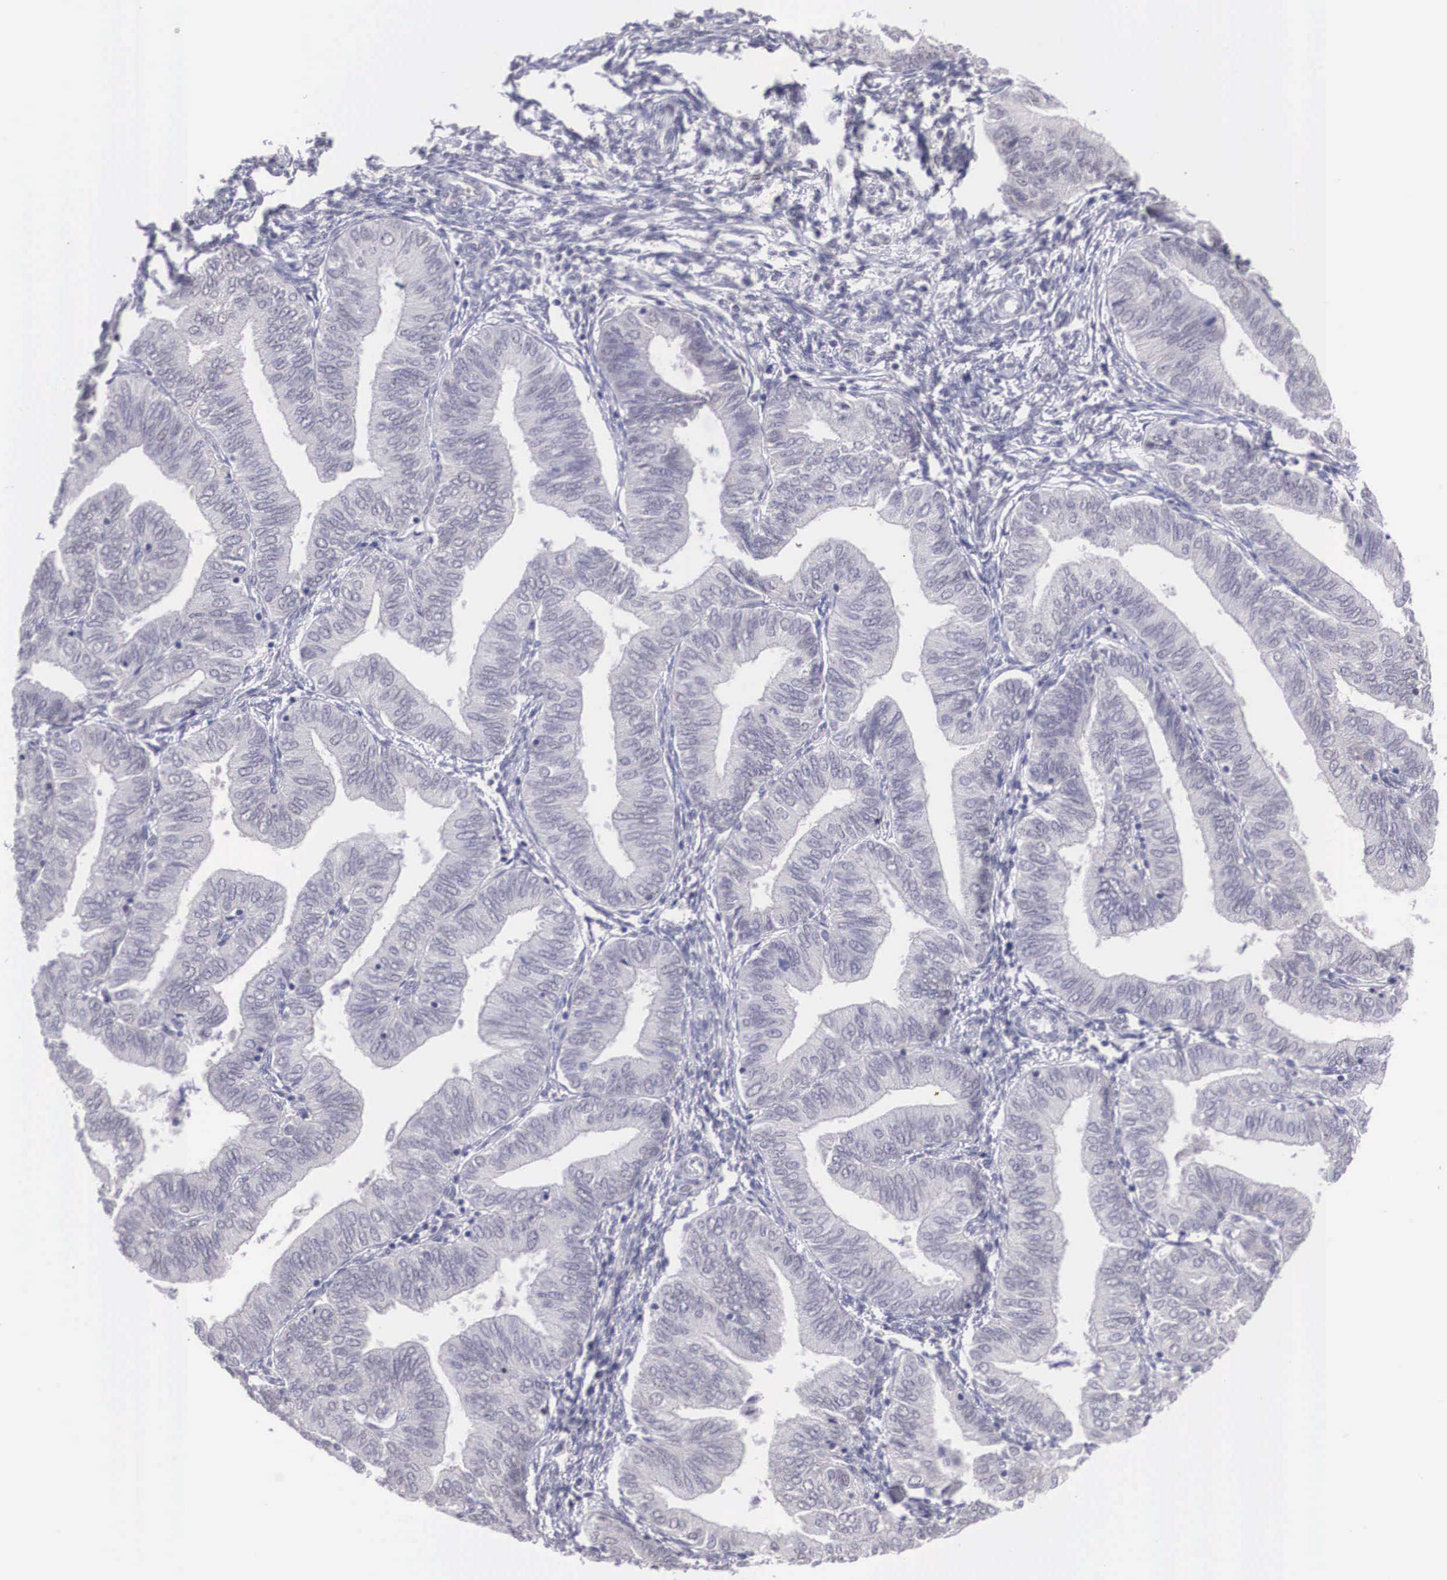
{"staining": {"intensity": "negative", "quantity": "none", "location": "none"}, "tissue": "endometrial cancer", "cell_type": "Tumor cells", "image_type": "cancer", "snomed": [{"axis": "morphology", "description": "Adenocarcinoma, NOS"}, {"axis": "topography", "description": "Endometrium"}], "caption": "Endometrial adenocarcinoma was stained to show a protein in brown. There is no significant staining in tumor cells. (Stains: DAB (3,3'-diaminobenzidine) immunohistochemistry (IHC) with hematoxylin counter stain, Microscopy: brightfield microscopy at high magnification).", "gene": "NINL", "patient": {"sex": "female", "age": 51}}